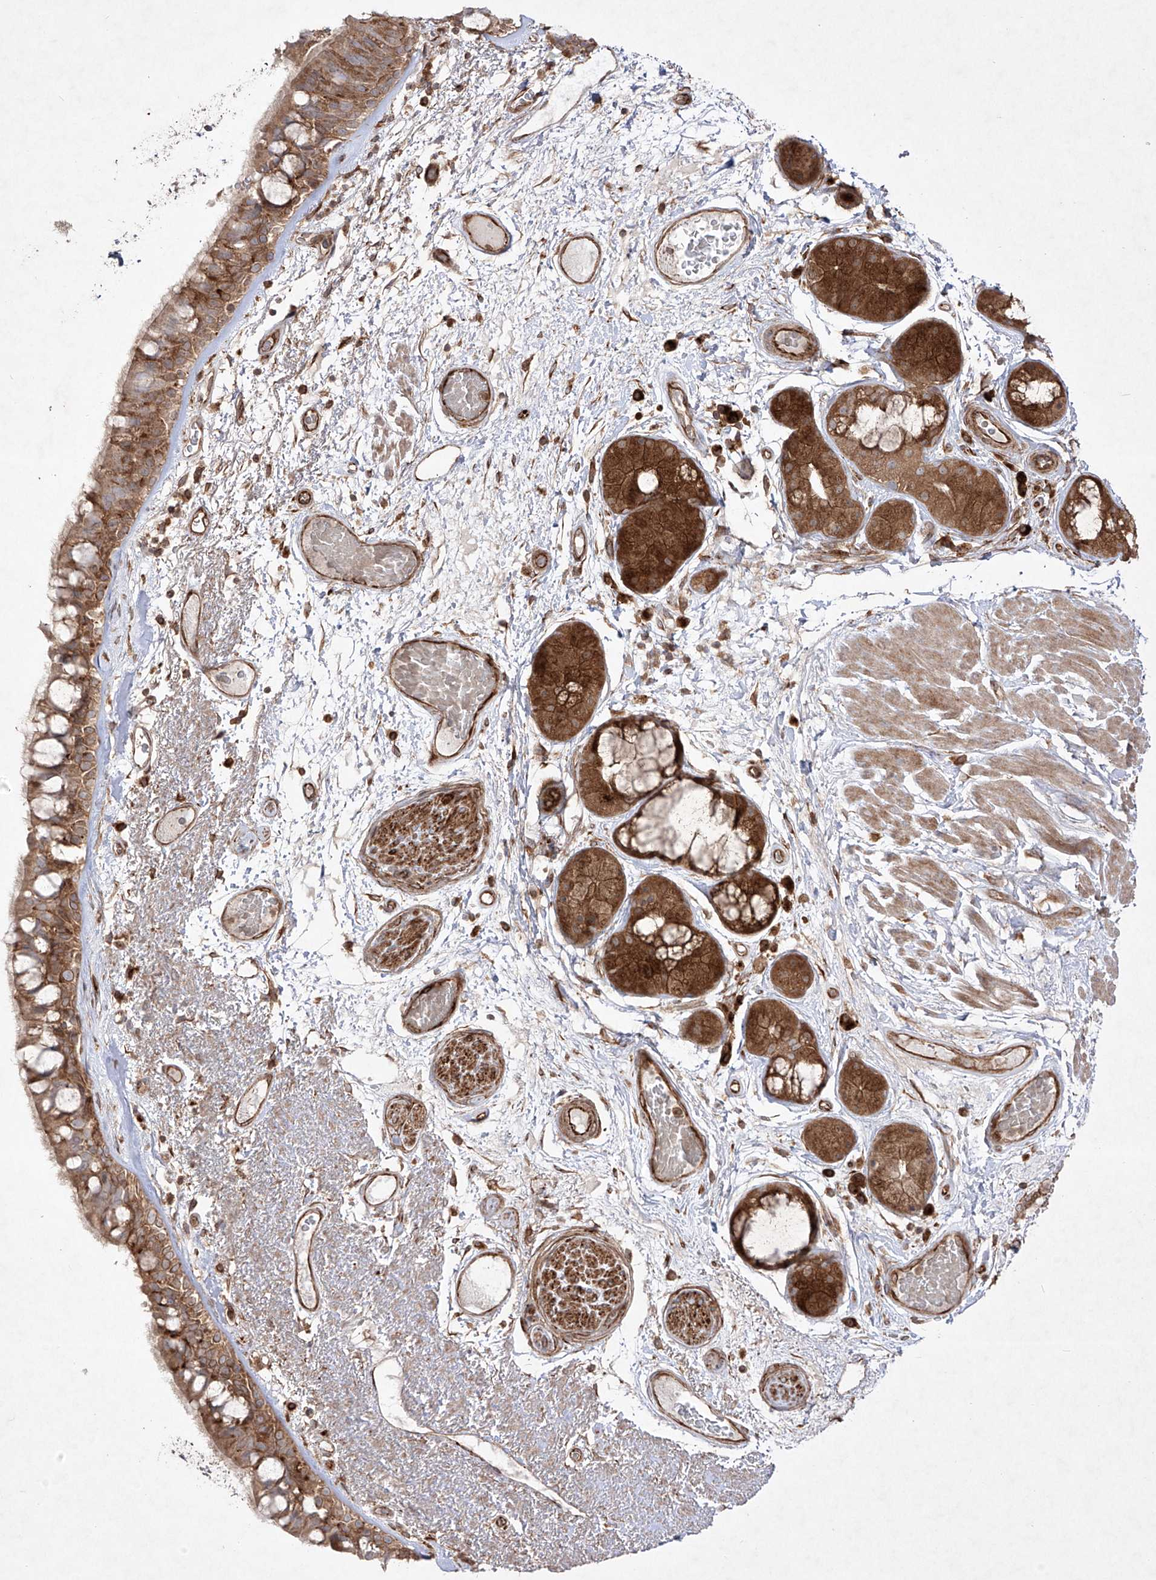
{"staining": {"intensity": "moderate", "quantity": ">75%", "location": "cytoplasmic/membranous"}, "tissue": "bronchus", "cell_type": "Respiratory epithelial cells", "image_type": "normal", "snomed": [{"axis": "morphology", "description": "Normal tissue, NOS"}, {"axis": "morphology", "description": "Squamous cell carcinoma, NOS"}, {"axis": "topography", "description": "Lymph node"}, {"axis": "topography", "description": "Bronchus"}, {"axis": "topography", "description": "Lung"}], "caption": "There is medium levels of moderate cytoplasmic/membranous positivity in respiratory epithelial cells of normal bronchus, as demonstrated by immunohistochemical staining (brown color).", "gene": "YKT6", "patient": {"sex": "male", "age": 66}}